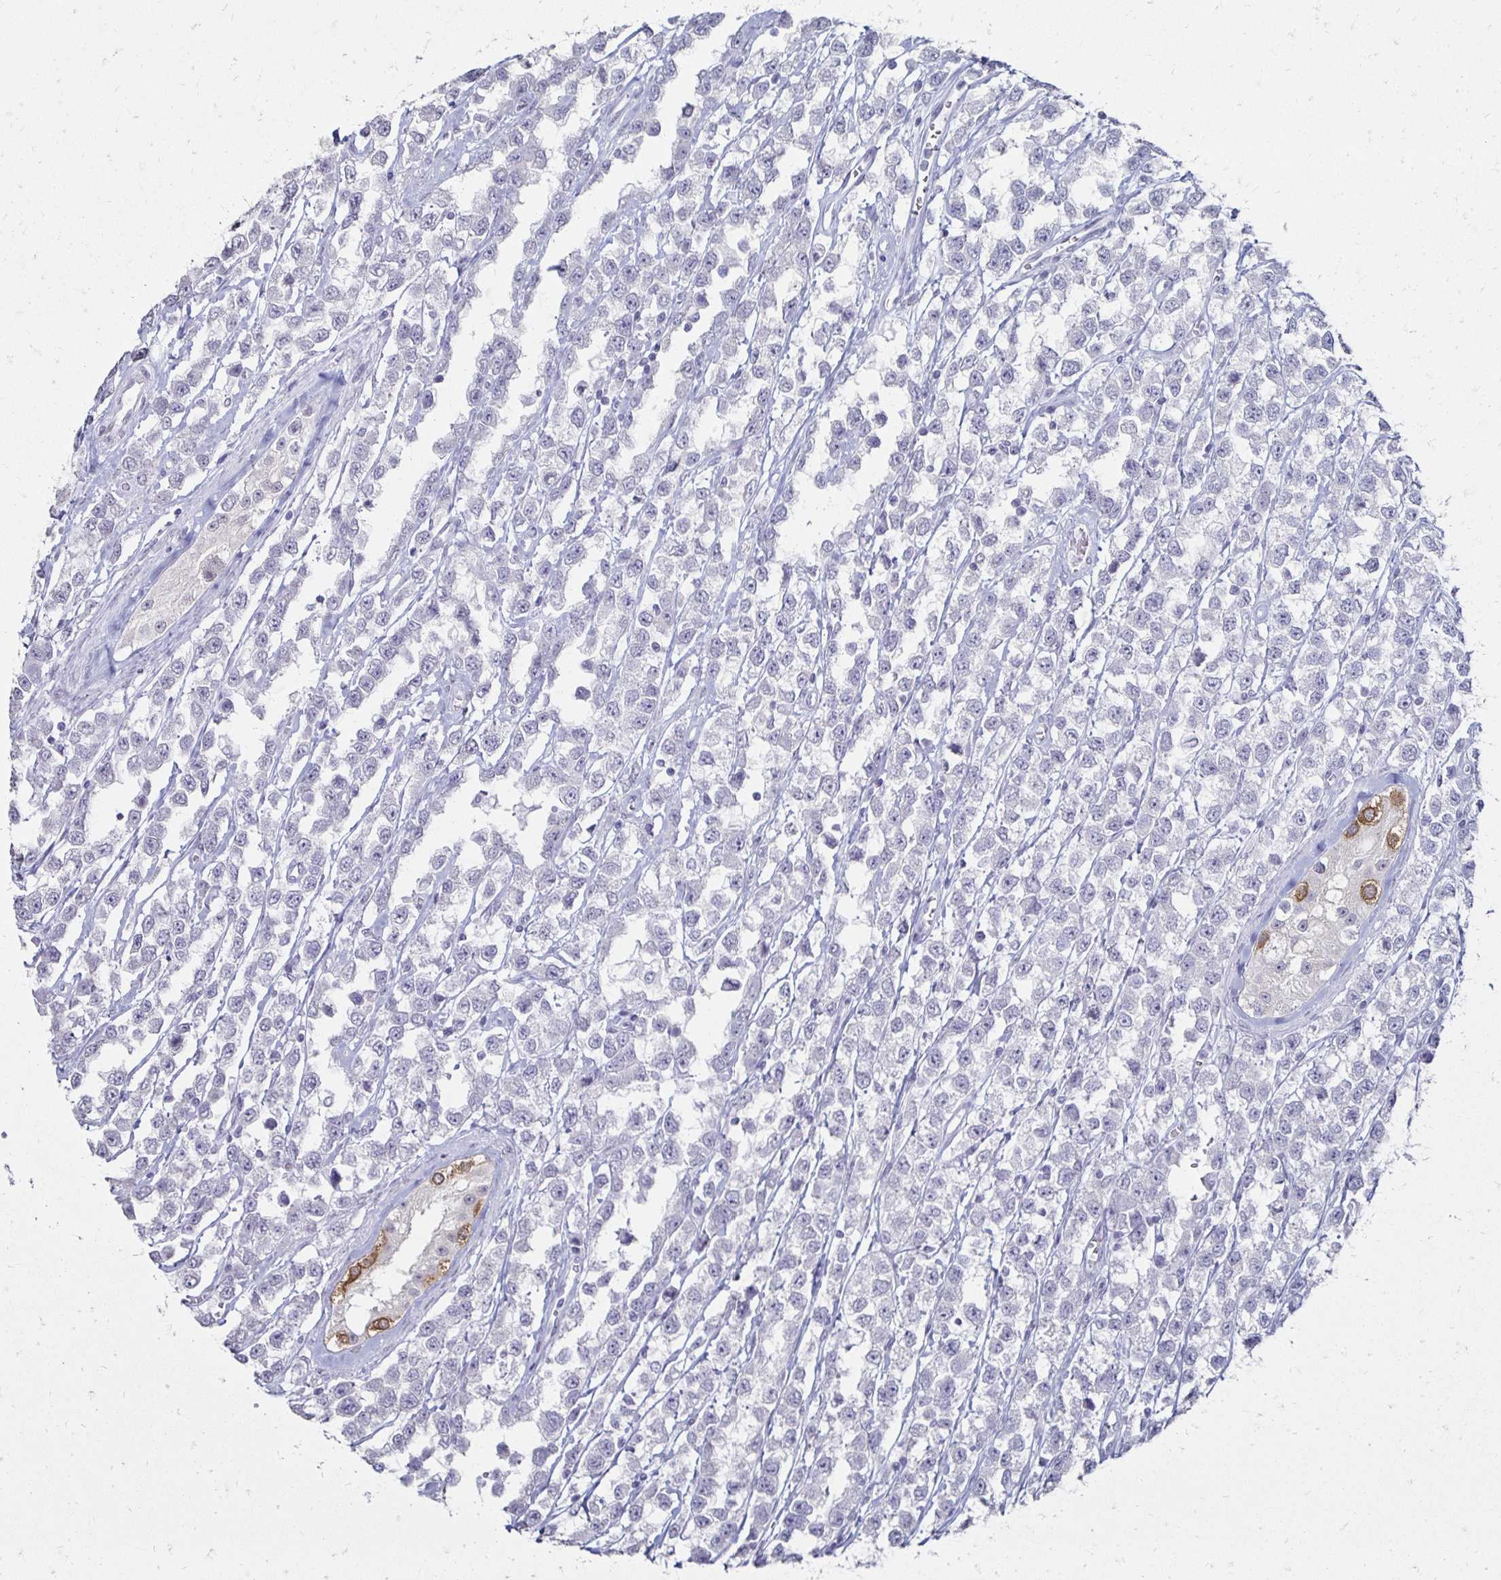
{"staining": {"intensity": "negative", "quantity": "none", "location": "none"}, "tissue": "testis cancer", "cell_type": "Tumor cells", "image_type": "cancer", "snomed": [{"axis": "morphology", "description": "Seminoma, NOS"}, {"axis": "topography", "description": "Testis"}], "caption": "High power microscopy image of an immunohistochemistry image of testis cancer, revealing no significant staining in tumor cells.", "gene": "TOMM34", "patient": {"sex": "male", "age": 34}}